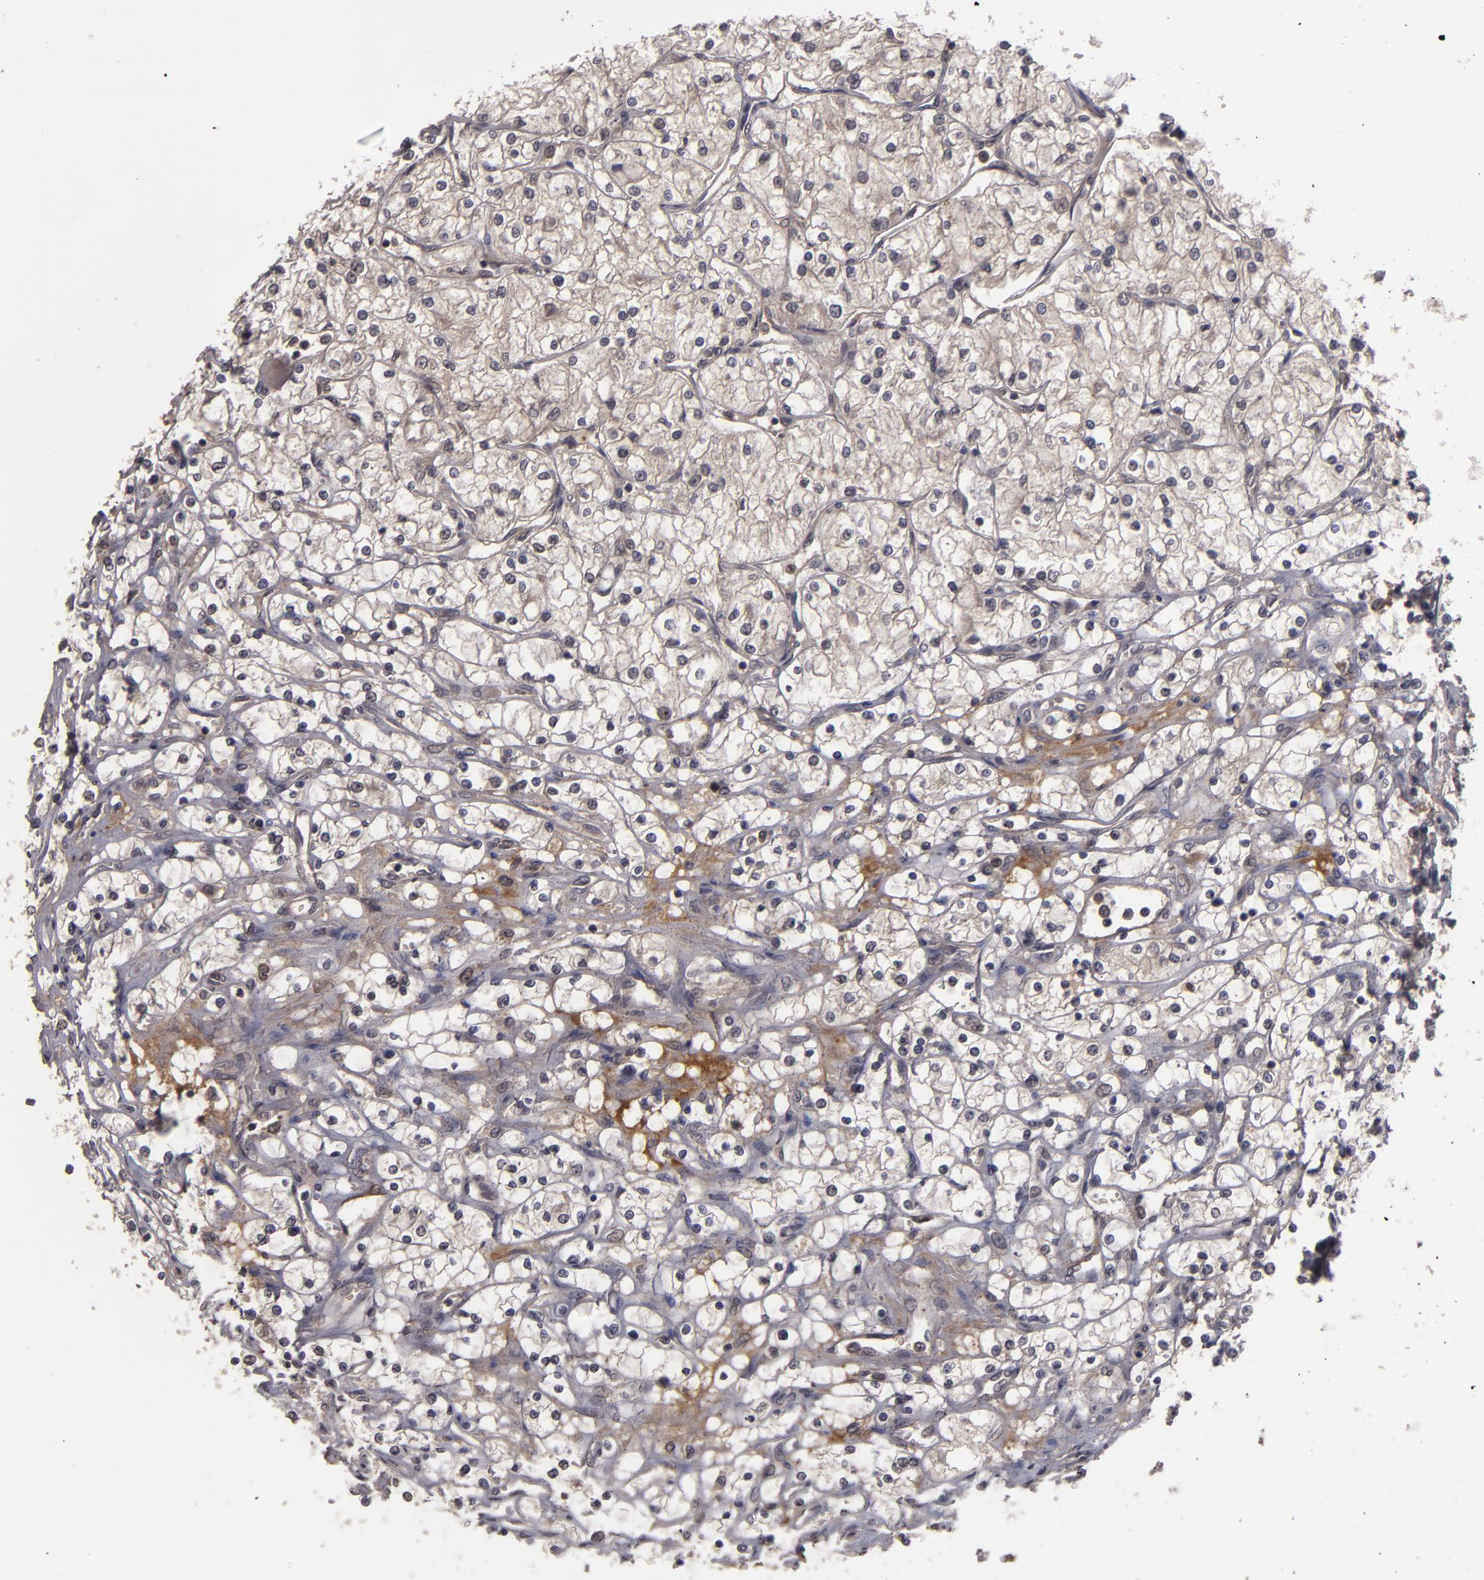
{"staining": {"intensity": "weak", "quantity": ">75%", "location": "cytoplasmic/membranous"}, "tissue": "renal cancer", "cell_type": "Tumor cells", "image_type": "cancer", "snomed": [{"axis": "morphology", "description": "Adenocarcinoma, NOS"}, {"axis": "topography", "description": "Kidney"}], "caption": "Renal cancer was stained to show a protein in brown. There is low levels of weak cytoplasmic/membranous positivity in approximately >75% of tumor cells.", "gene": "TYMS", "patient": {"sex": "male", "age": 61}}